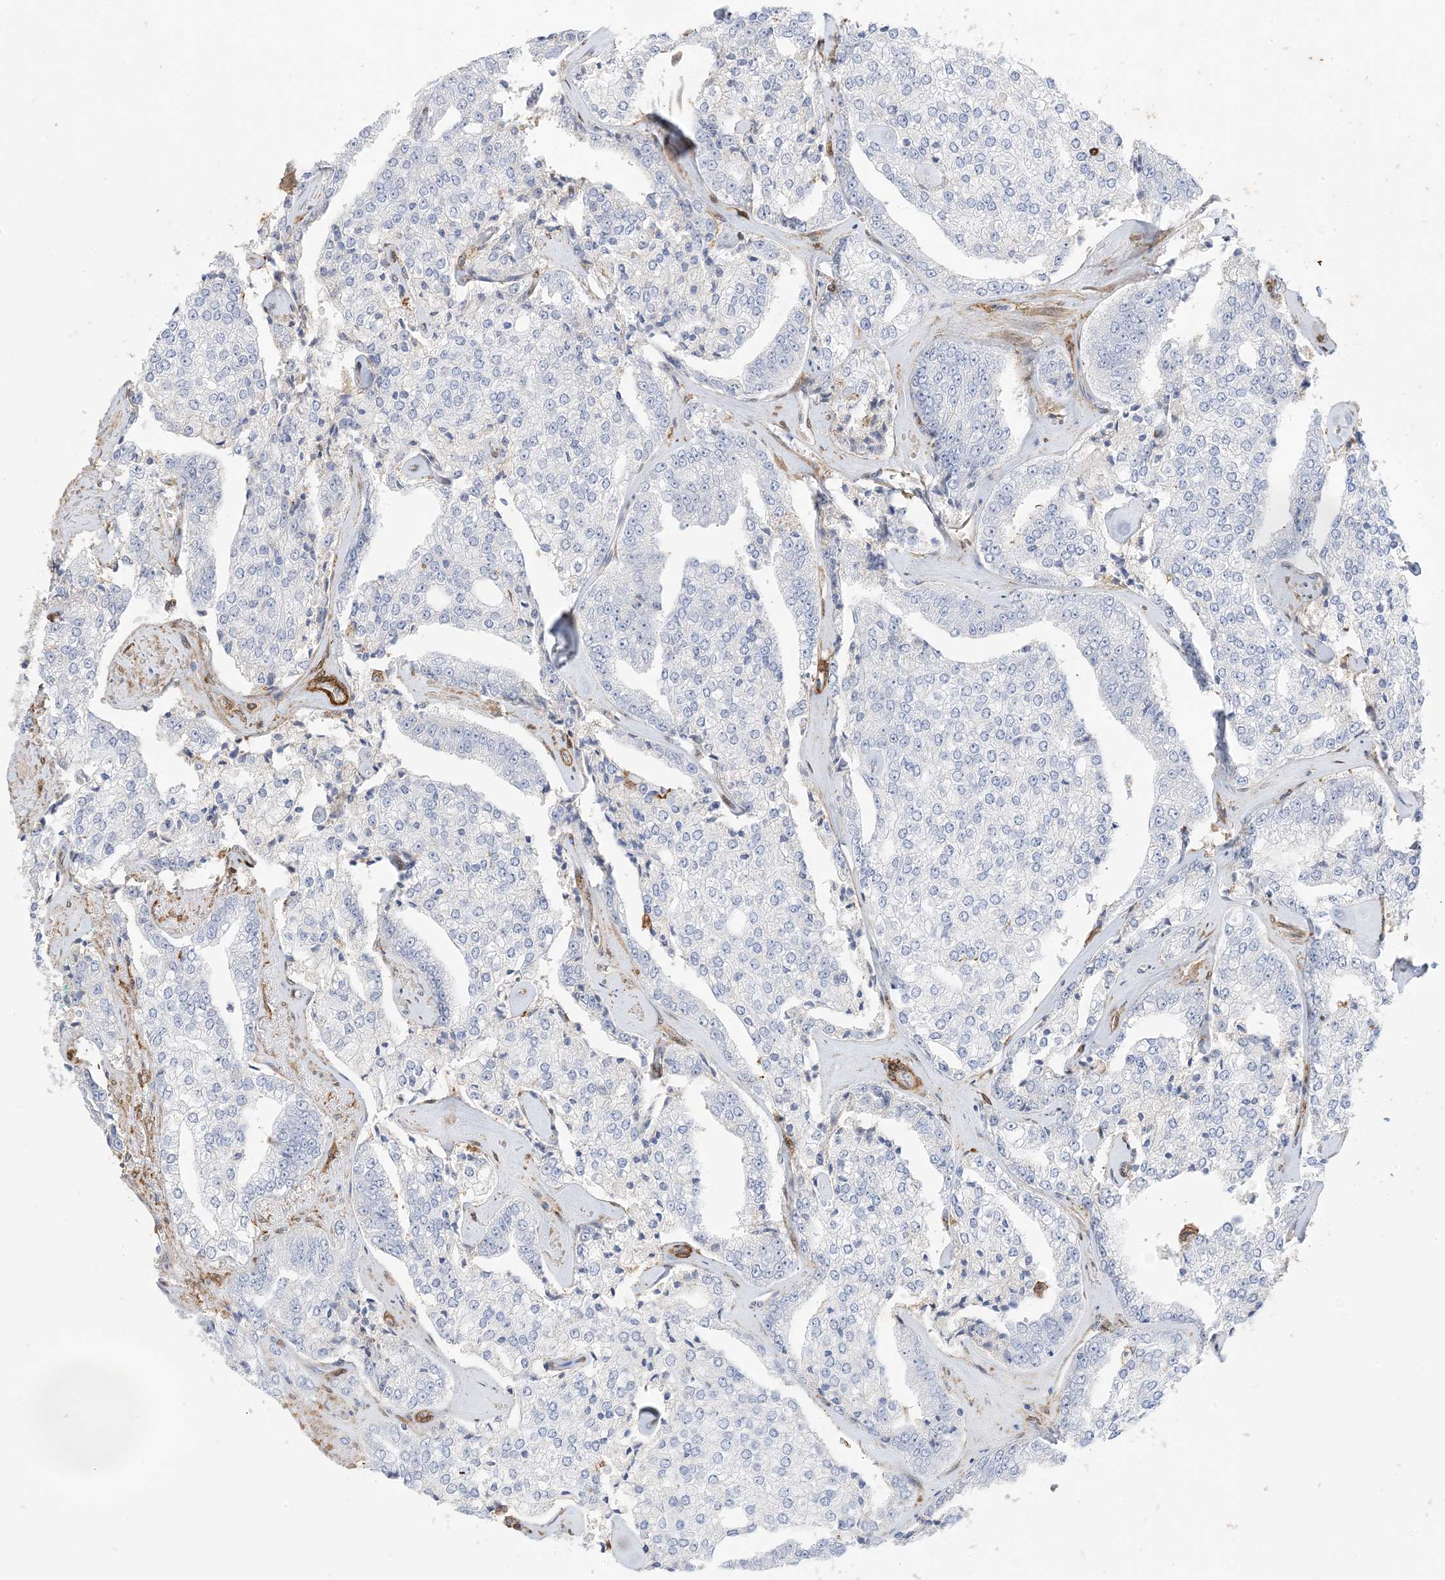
{"staining": {"intensity": "negative", "quantity": "none", "location": "none"}, "tissue": "prostate cancer", "cell_type": "Tumor cells", "image_type": "cancer", "snomed": [{"axis": "morphology", "description": "Adenocarcinoma, High grade"}, {"axis": "topography", "description": "Prostate"}], "caption": "This is an immunohistochemistry (IHC) photomicrograph of prostate adenocarcinoma (high-grade). There is no positivity in tumor cells.", "gene": "GSN", "patient": {"sex": "male", "age": 71}}